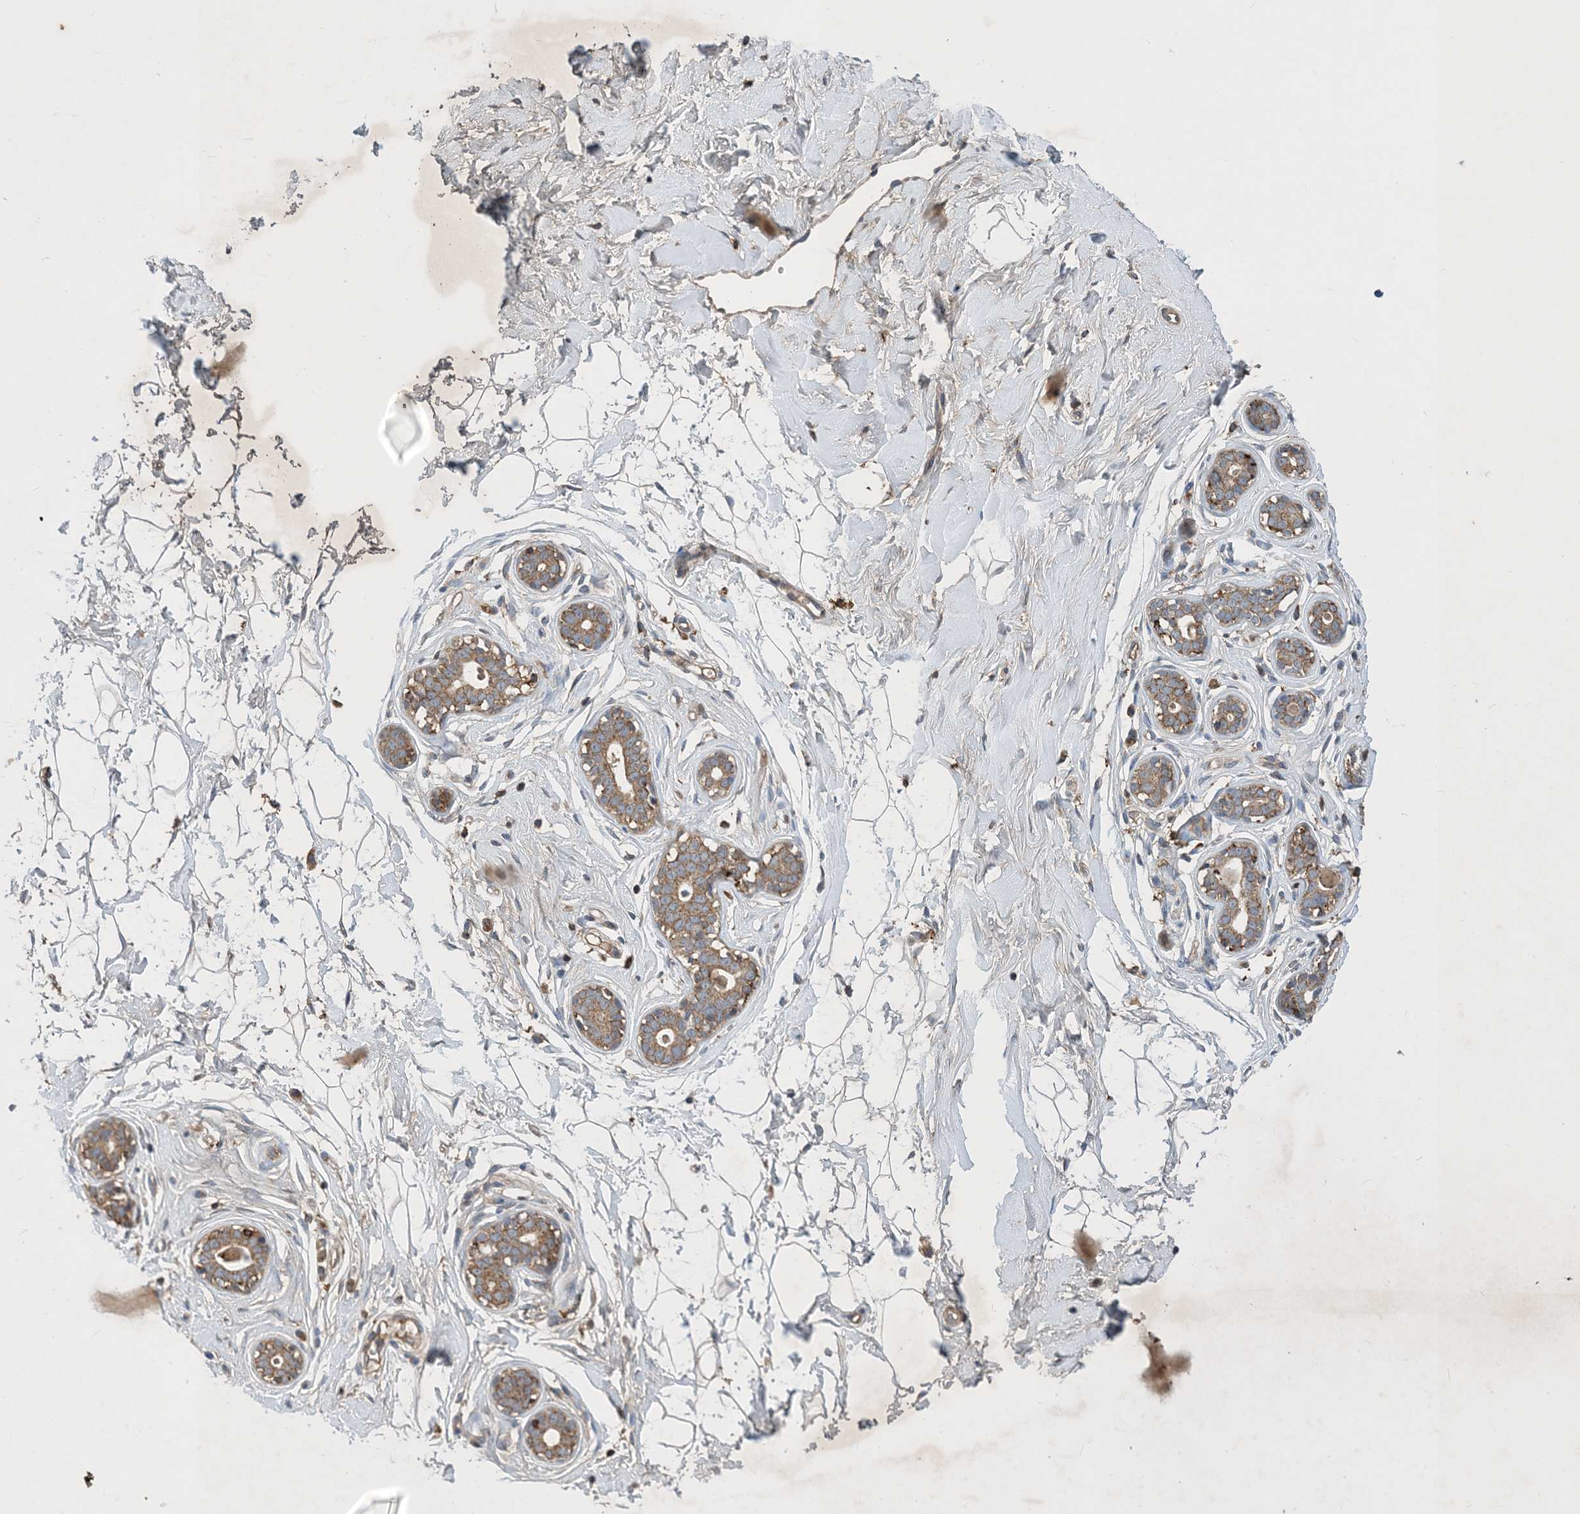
{"staining": {"intensity": "moderate", "quantity": ">75%", "location": "cytoplasmic/membranous"}, "tissue": "breast", "cell_type": "Adipocytes", "image_type": "normal", "snomed": [{"axis": "morphology", "description": "Normal tissue, NOS"}, {"axis": "morphology", "description": "Adenoma, NOS"}, {"axis": "topography", "description": "Breast"}], "caption": "Benign breast exhibits moderate cytoplasmic/membranous staining in approximately >75% of adipocytes.", "gene": "STK19", "patient": {"sex": "female", "age": 23}}